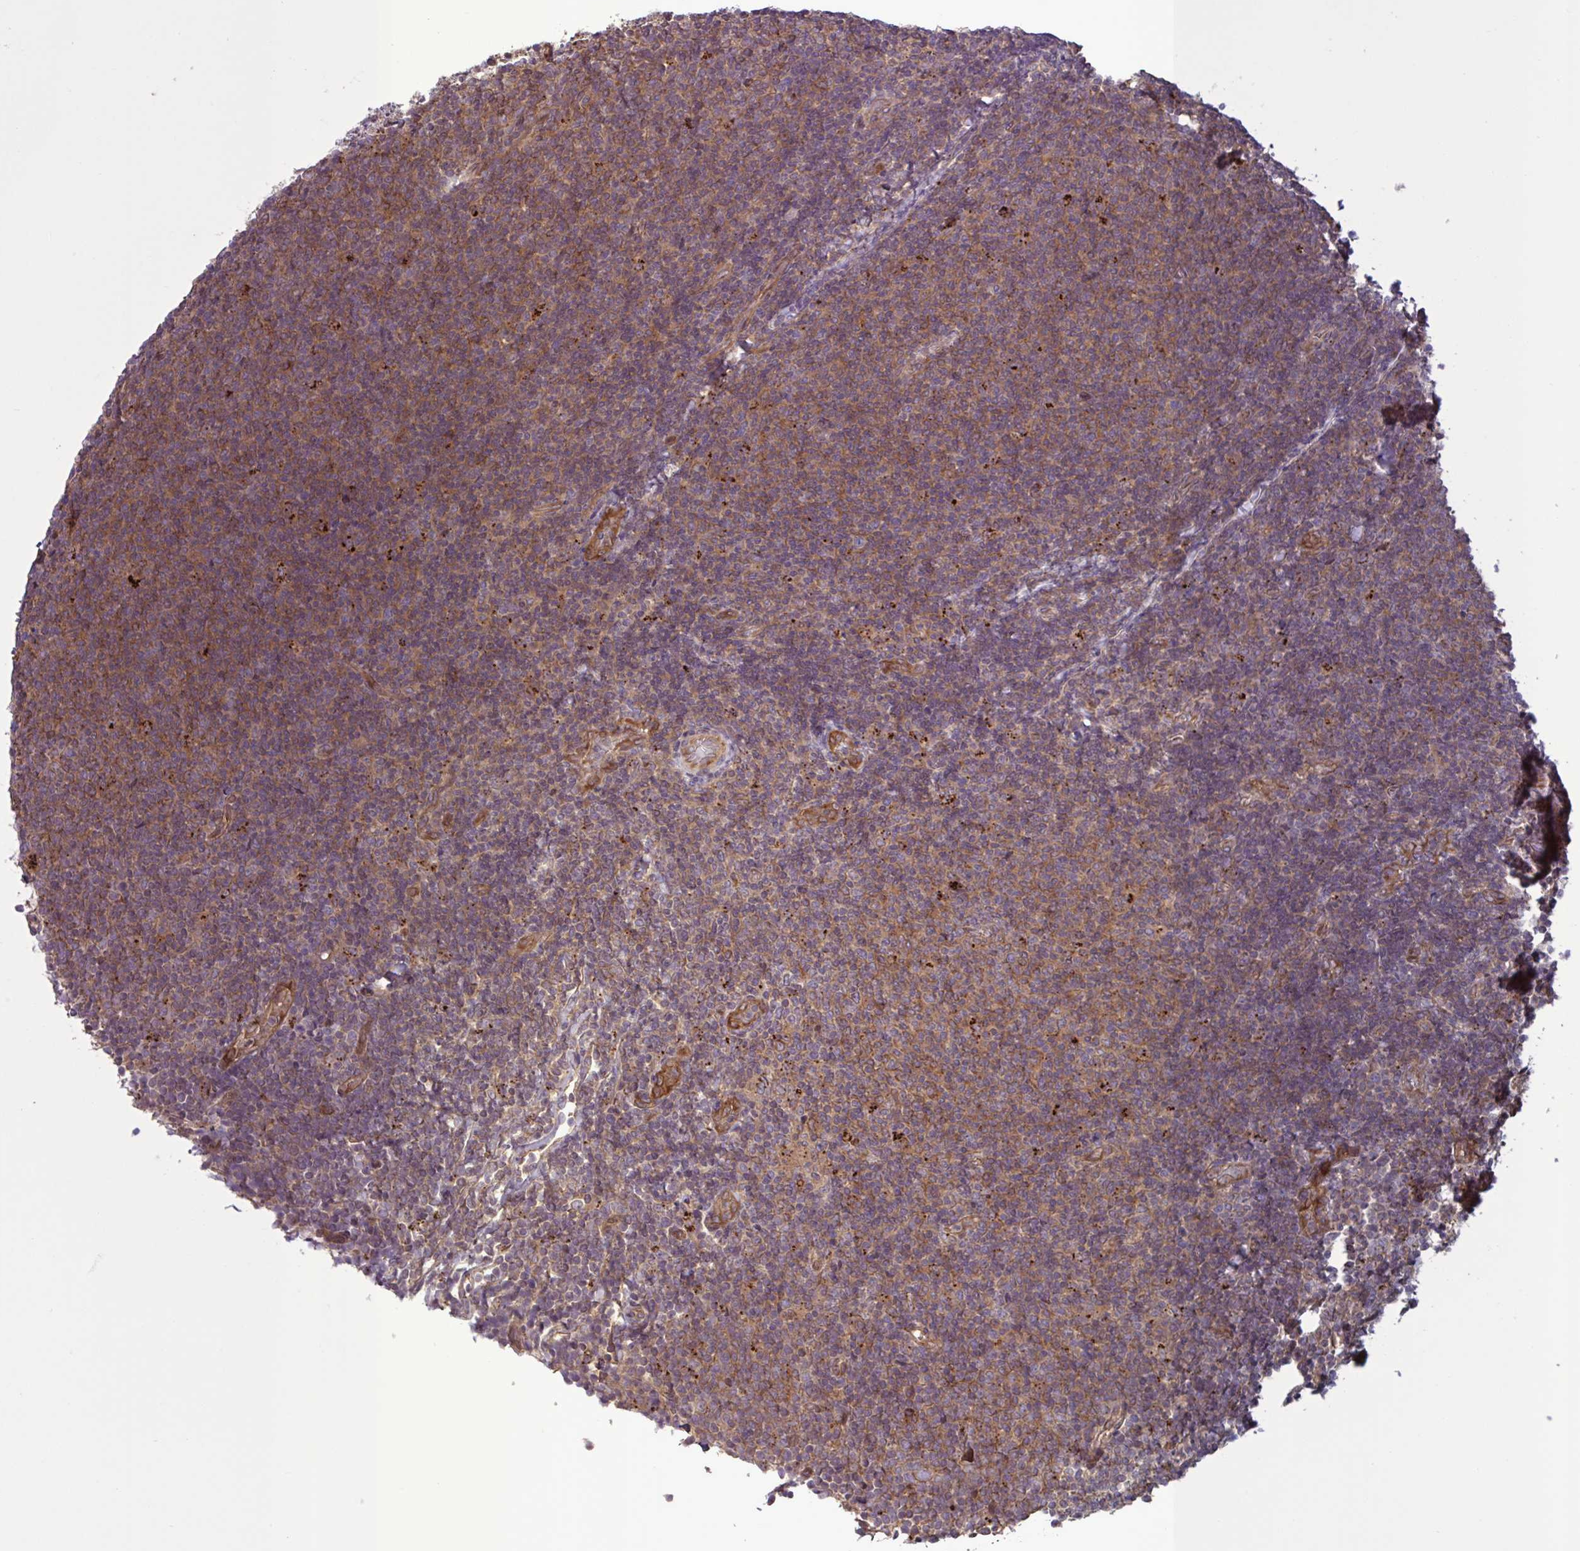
{"staining": {"intensity": "moderate", "quantity": ">75%", "location": "cytoplasmic/membranous"}, "tissue": "lymphoma", "cell_type": "Tumor cells", "image_type": "cancer", "snomed": [{"axis": "morphology", "description": "Malignant lymphoma, non-Hodgkin's type, Low grade"}, {"axis": "topography", "description": "Lymph node"}], "caption": "Protein expression by immunohistochemistry (IHC) demonstrates moderate cytoplasmic/membranous staining in approximately >75% of tumor cells in lymphoma. (IHC, brightfield microscopy, high magnification).", "gene": "GLTP", "patient": {"sex": "male", "age": 52}}